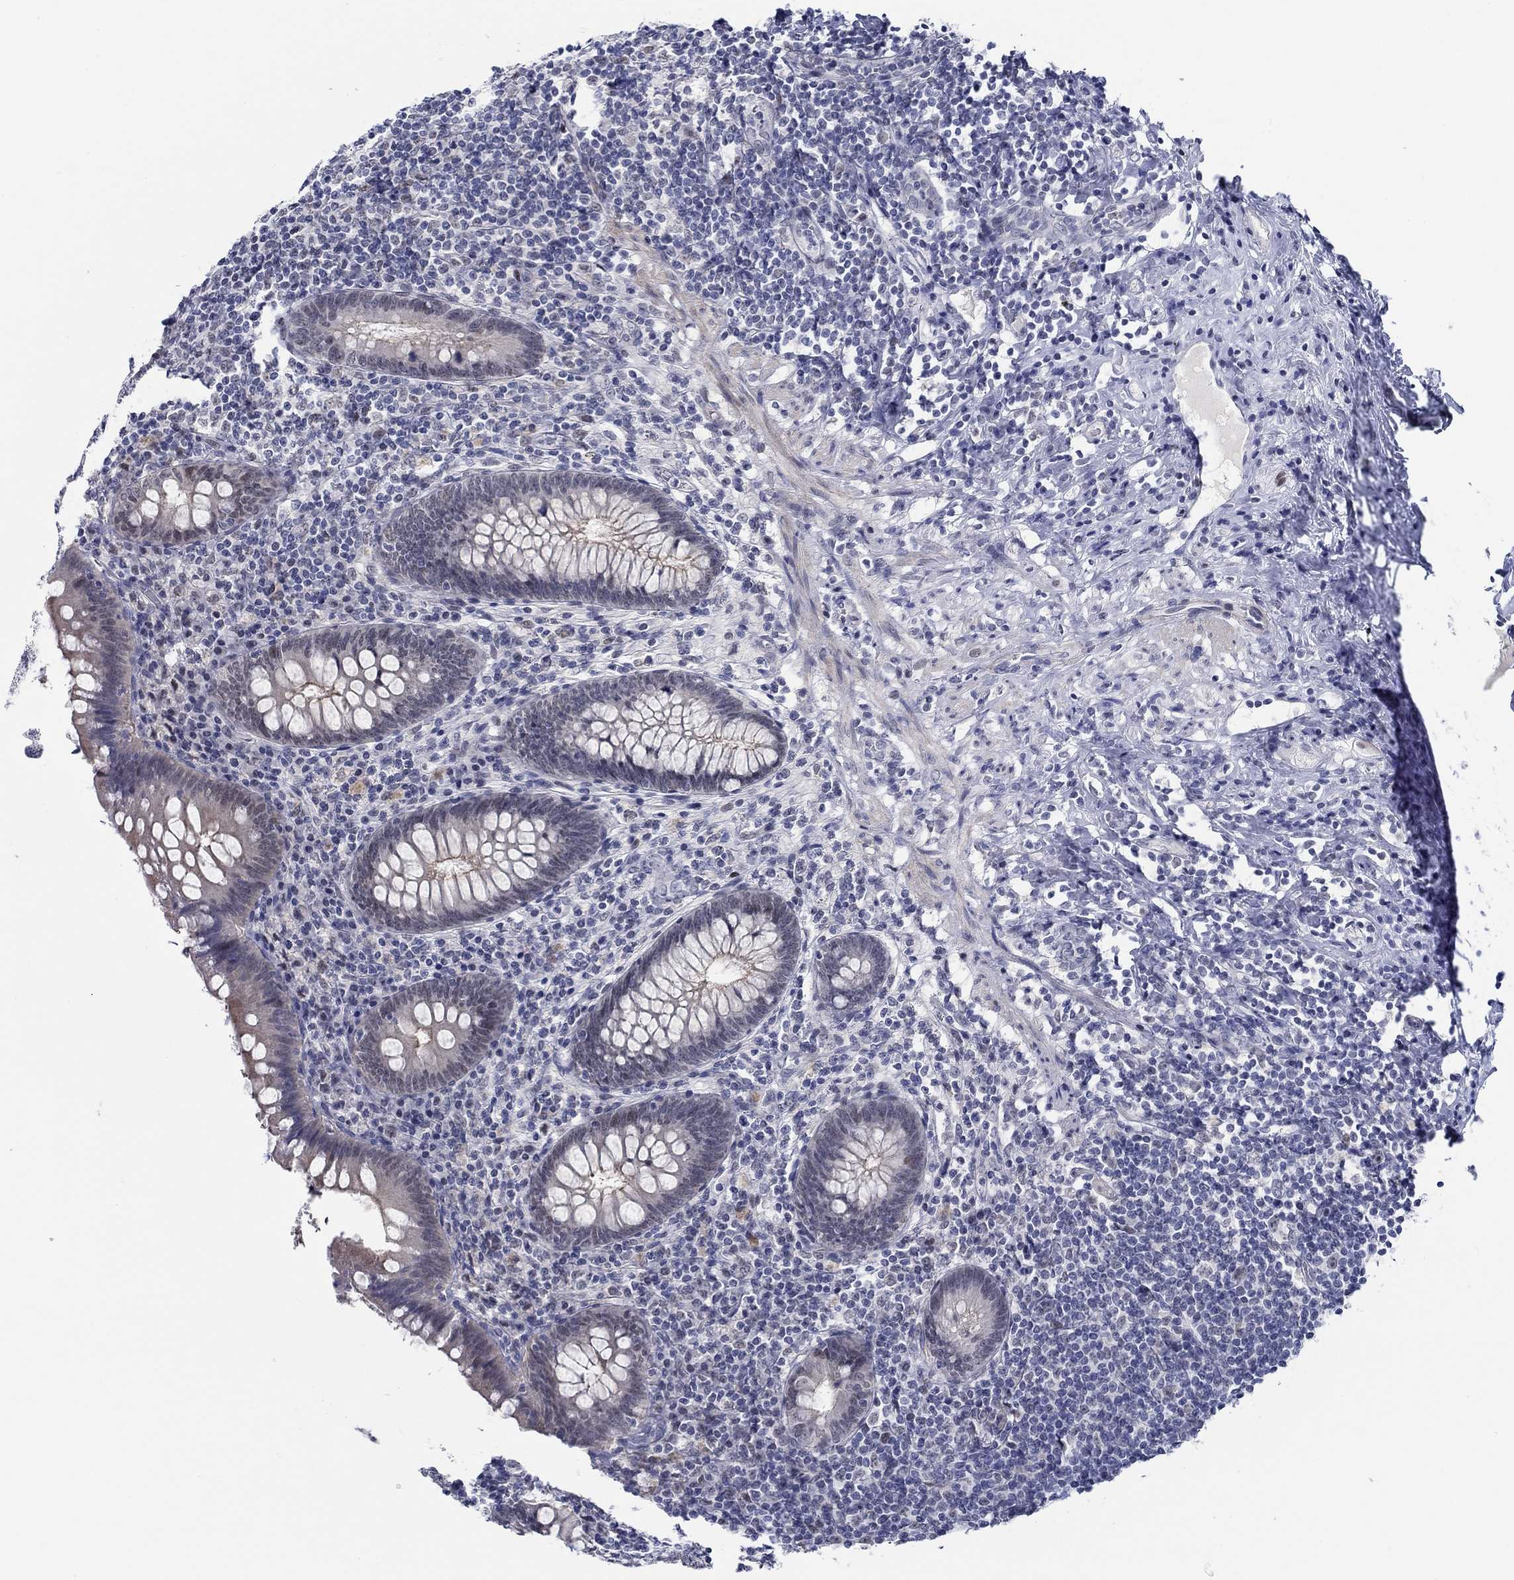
{"staining": {"intensity": "weak", "quantity": "<25%", "location": "cytoplasmic/membranous"}, "tissue": "appendix", "cell_type": "Glandular cells", "image_type": "normal", "snomed": [{"axis": "morphology", "description": "Normal tissue, NOS"}, {"axis": "topography", "description": "Appendix"}], "caption": "The immunohistochemistry micrograph has no significant positivity in glandular cells of appendix.", "gene": "SLC34A1", "patient": {"sex": "male", "age": 47}}